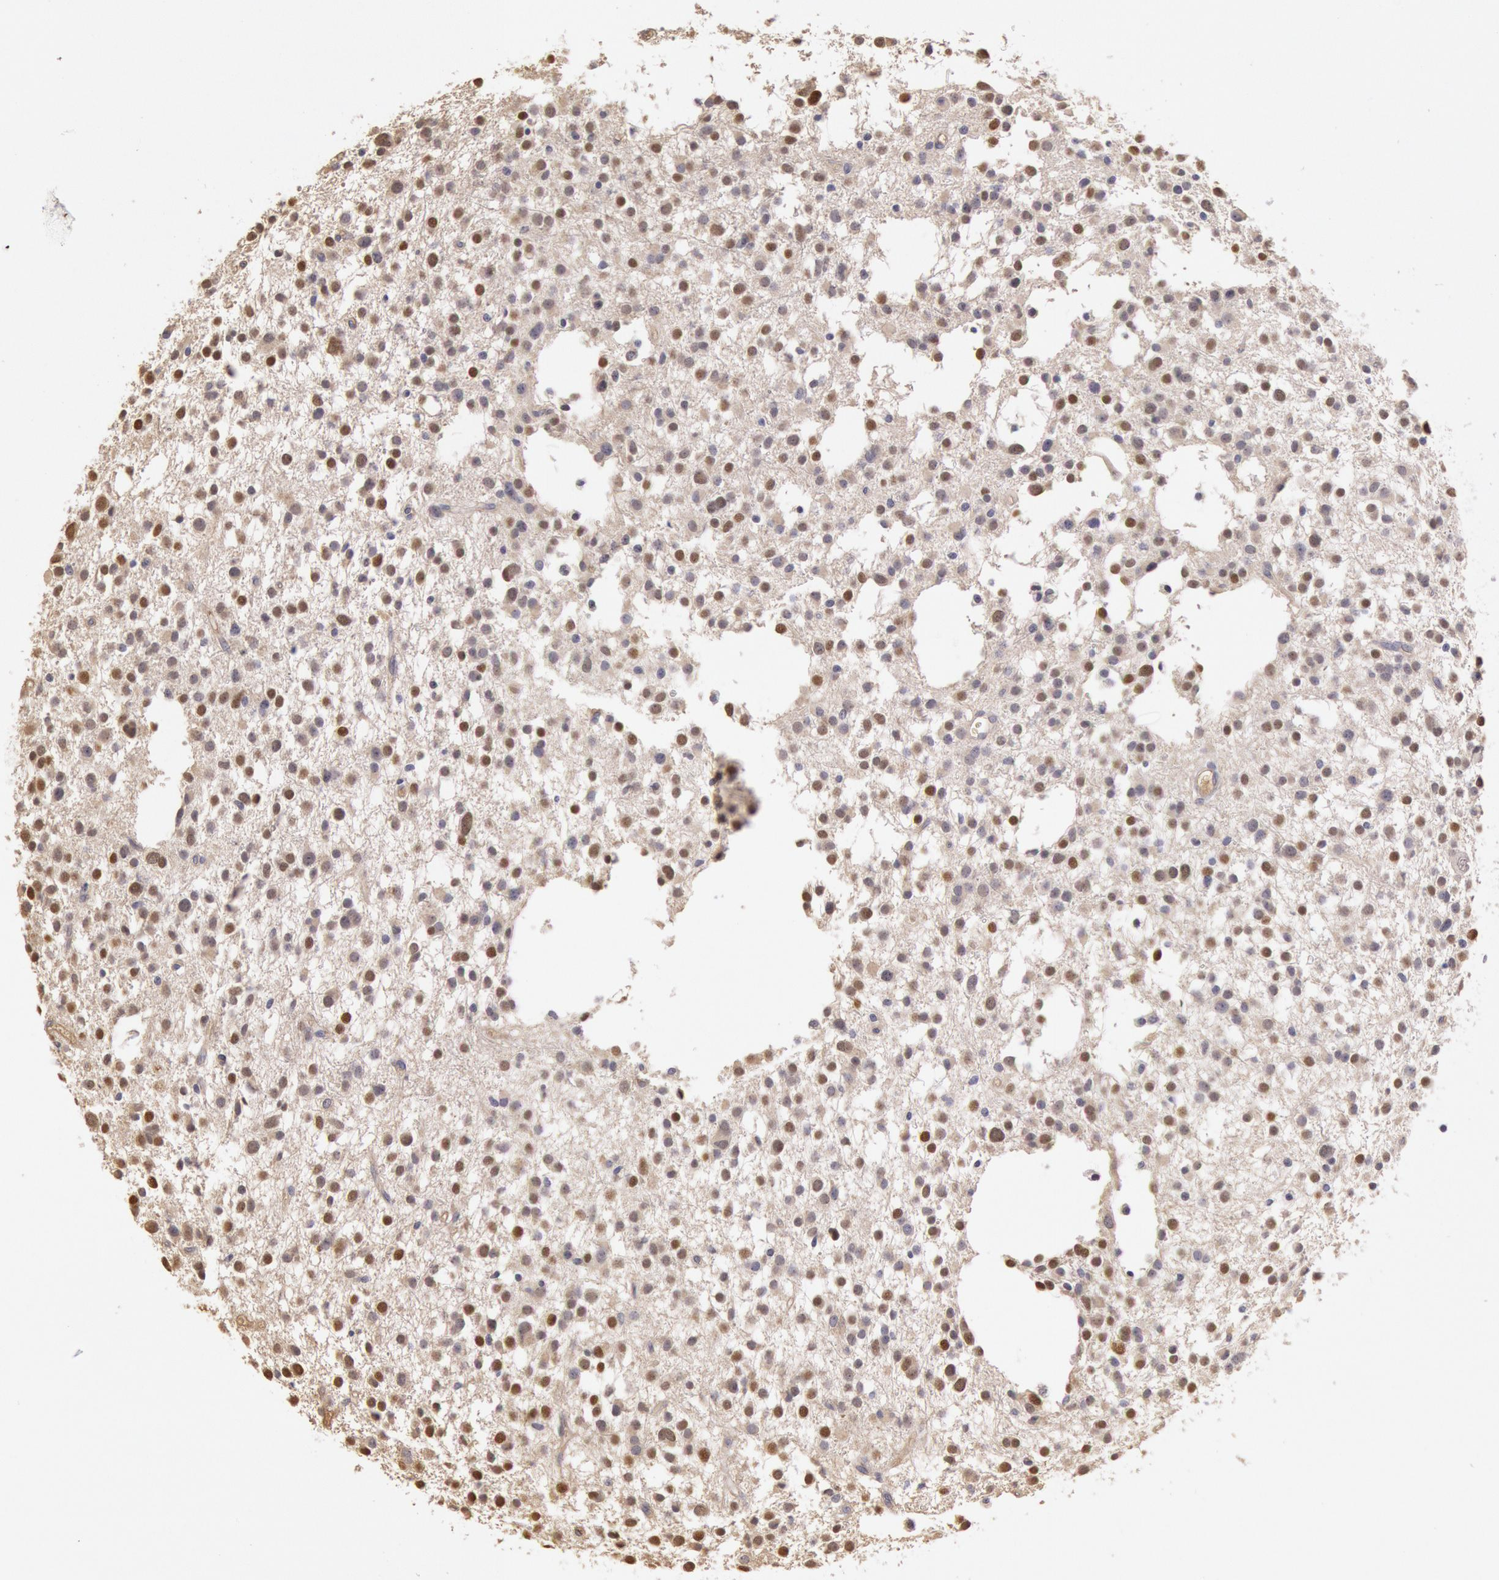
{"staining": {"intensity": "negative", "quantity": "none", "location": "none"}, "tissue": "glioma", "cell_type": "Tumor cells", "image_type": "cancer", "snomed": [{"axis": "morphology", "description": "Glioma, malignant, Low grade"}, {"axis": "topography", "description": "Brain"}], "caption": "This histopathology image is of glioma stained with immunohistochemistry to label a protein in brown with the nuclei are counter-stained blue. There is no expression in tumor cells.", "gene": "C1R", "patient": {"sex": "female", "age": 36}}